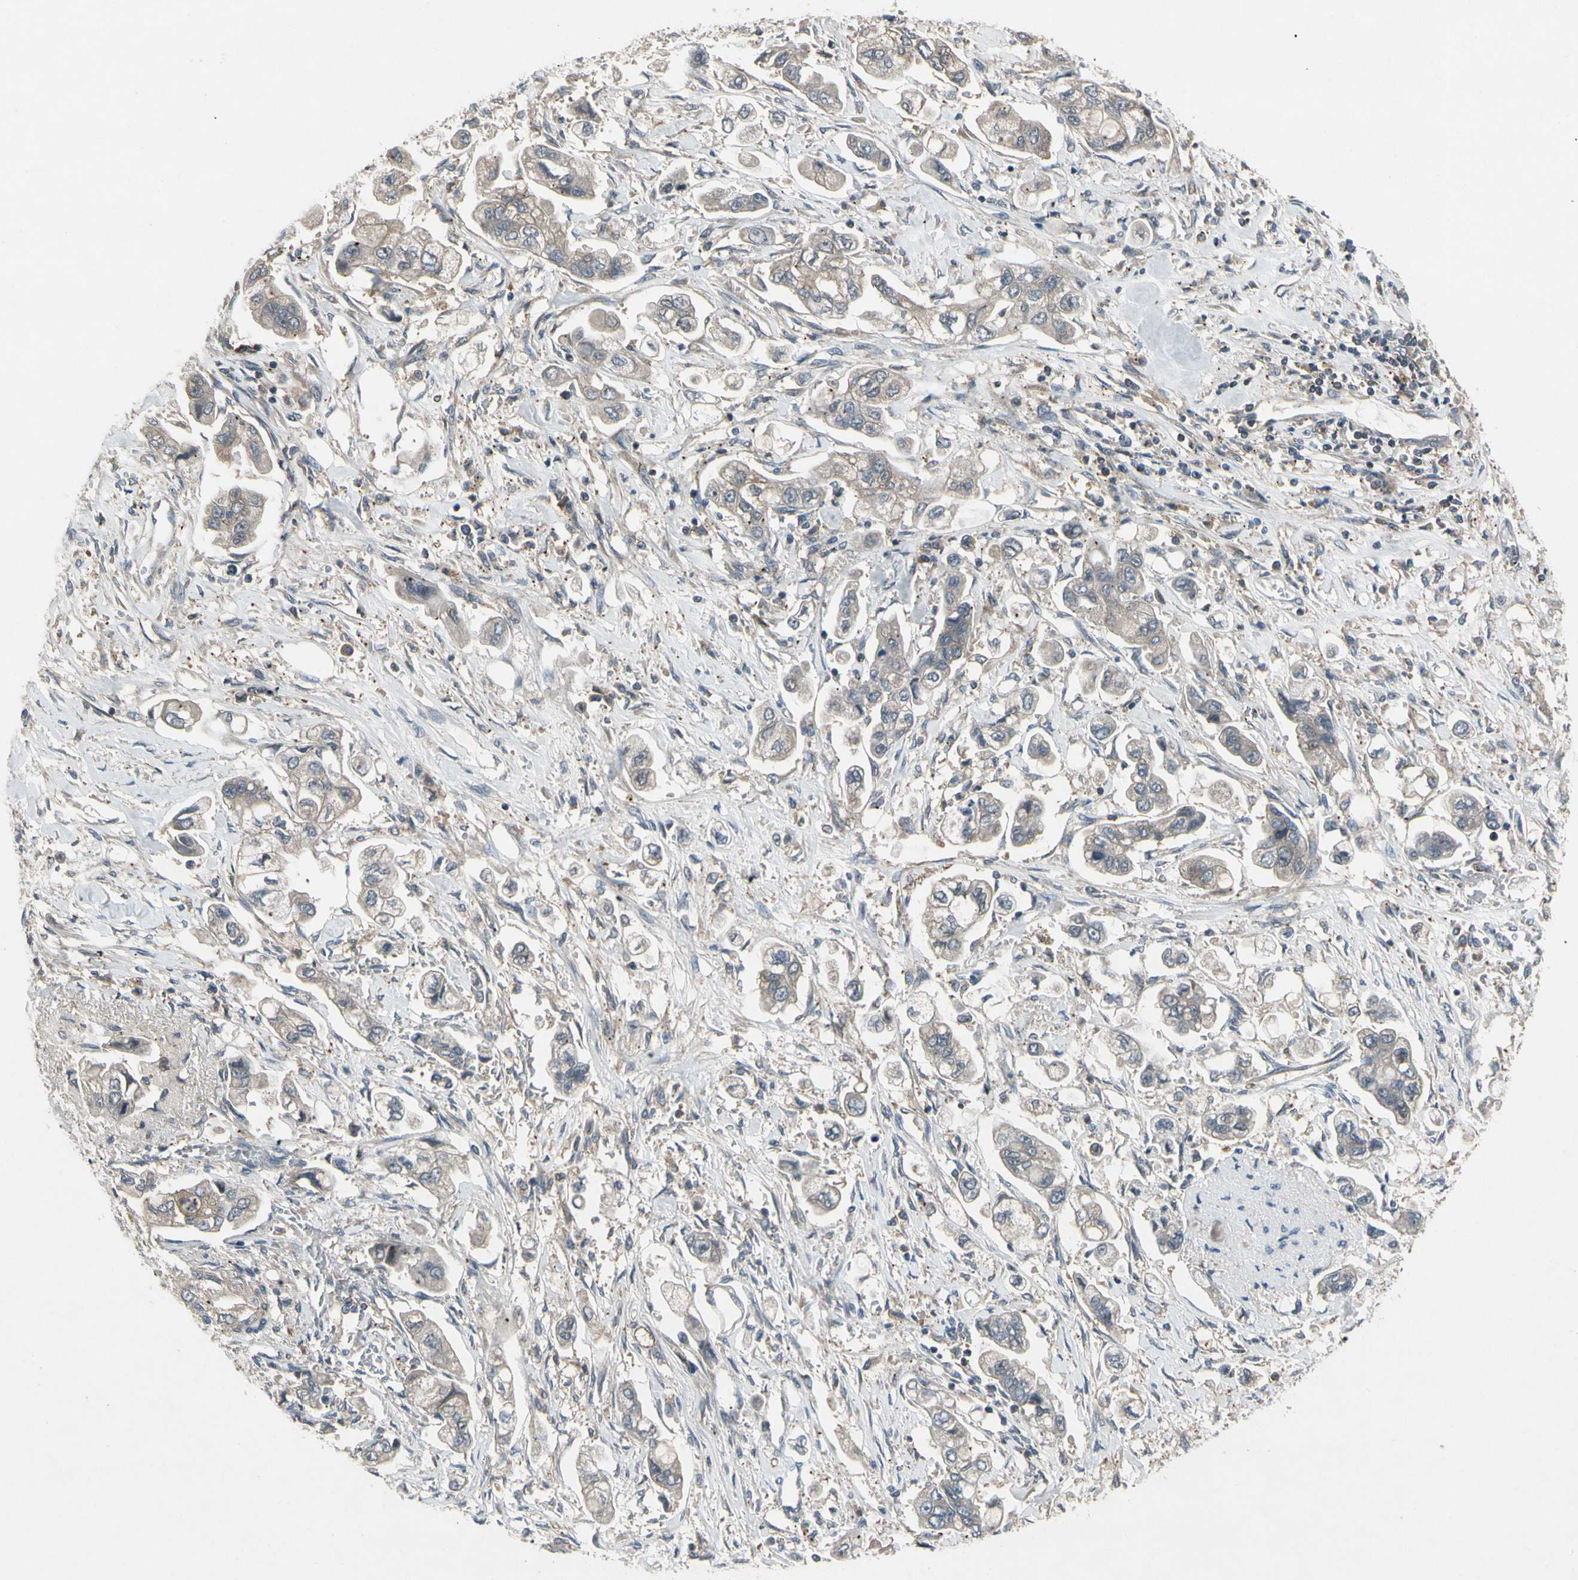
{"staining": {"intensity": "weak", "quantity": ">75%", "location": "cytoplasmic/membranous"}, "tissue": "stomach cancer", "cell_type": "Tumor cells", "image_type": "cancer", "snomed": [{"axis": "morphology", "description": "Adenocarcinoma, NOS"}, {"axis": "topography", "description": "Stomach"}], "caption": "Stomach adenocarcinoma was stained to show a protein in brown. There is low levels of weak cytoplasmic/membranous staining in about >75% of tumor cells.", "gene": "NMI", "patient": {"sex": "male", "age": 62}}